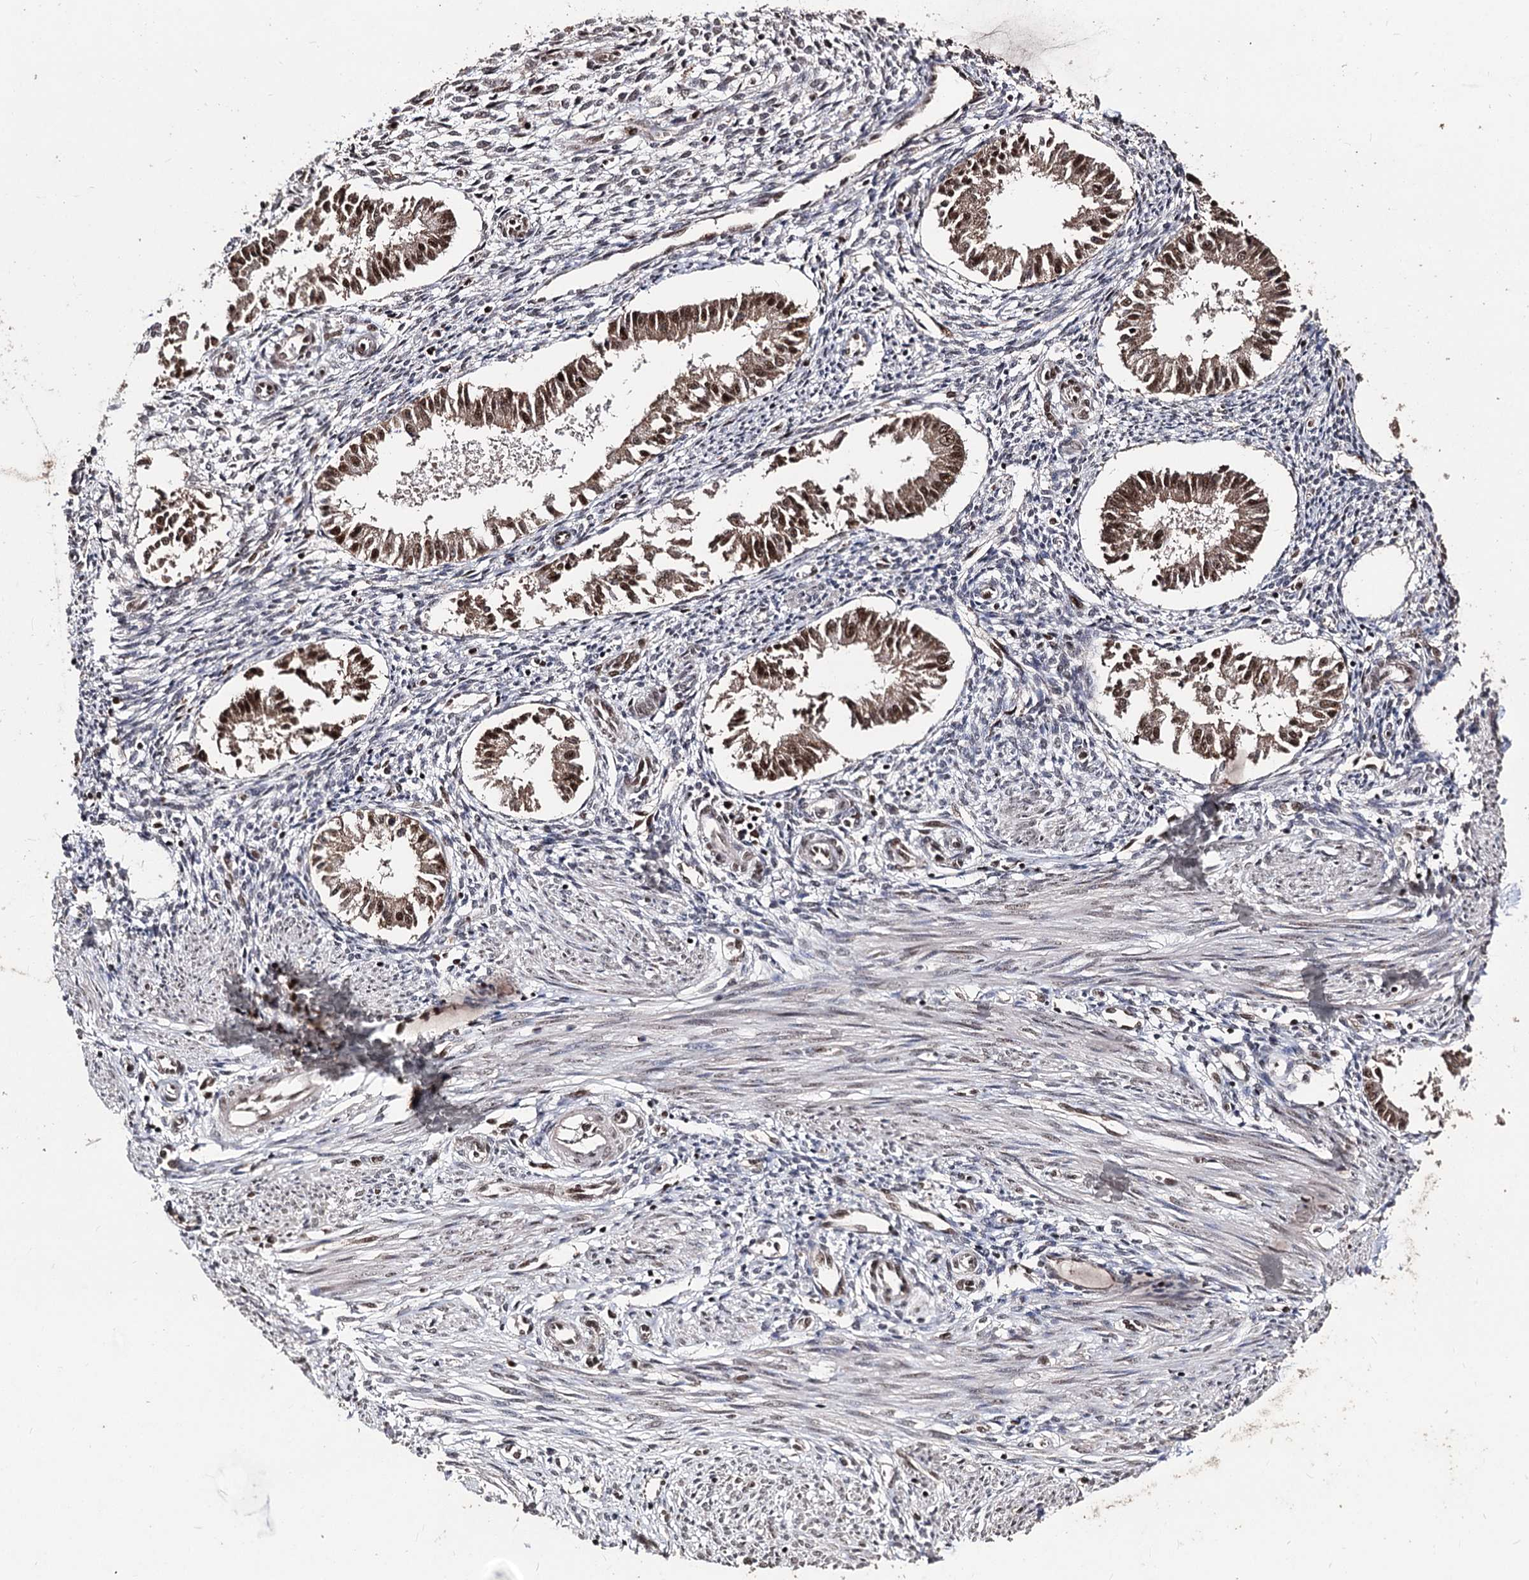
{"staining": {"intensity": "moderate", "quantity": "25%-75%", "location": "nuclear"}, "tissue": "endometrium", "cell_type": "Cells in endometrial stroma", "image_type": "normal", "snomed": [{"axis": "morphology", "description": "Normal tissue, NOS"}, {"axis": "topography", "description": "Uterus"}, {"axis": "topography", "description": "Endometrium"}], "caption": "IHC staining of unremarkable endometrium, which displays medium levels of moderate nuclear expression in approximately 25%-75% of cells in endometrial stroma indicating moderate nuclear protein expression. The staining was performed using DAB (3,3'-diaminobenzidine) (brown) for protein detection and nuclei were counterstained in hematoxylin (blue).", "gene": "U2SURP", "patient": {"sex": "female", "age": 48}}